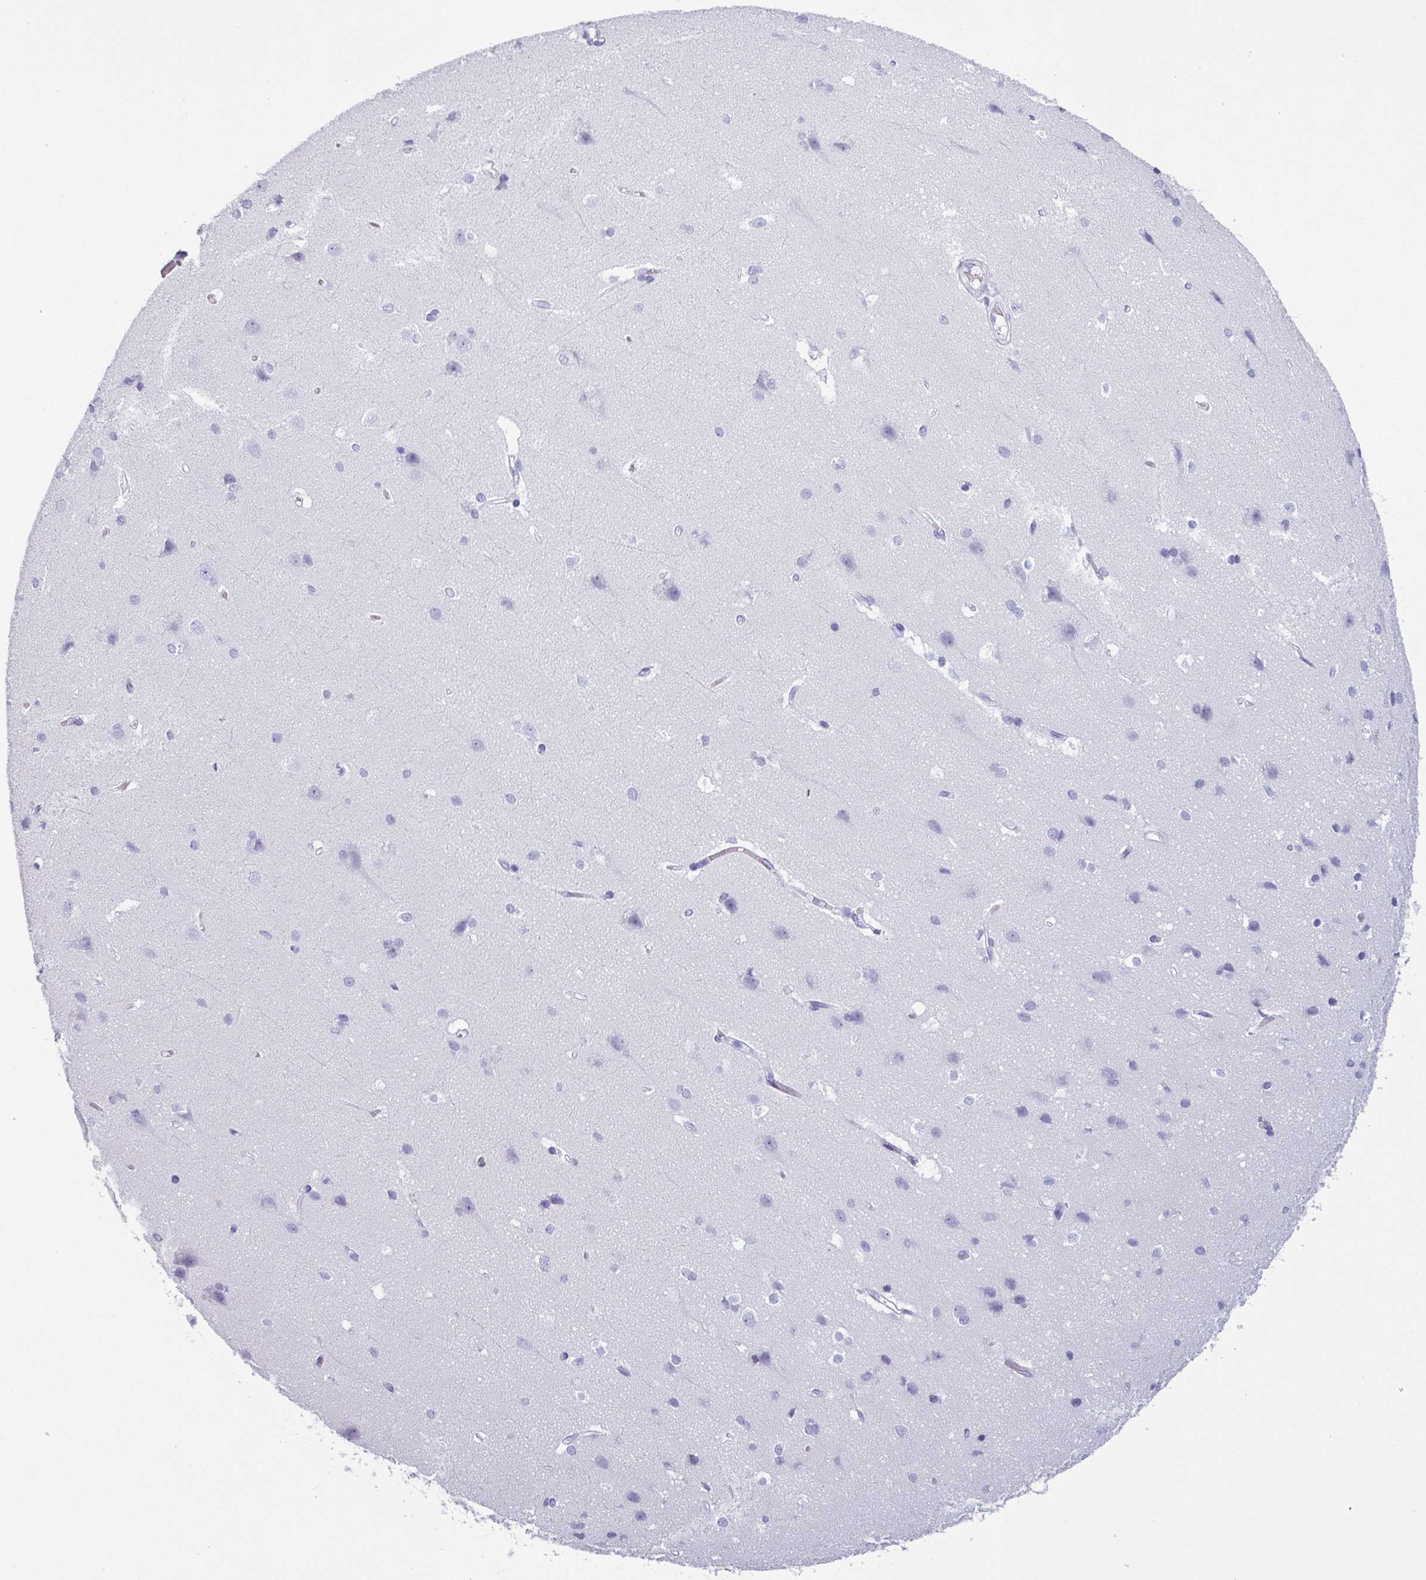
{"staining": {"intensity": "negative", "quantity": "none", "location": "none"}, "tissue": "cerebral cortex", "cell_type": "Endothelial cells", "image_type": "normal", "snomed": [{"axis": "morphology", "description": "Normal tissue, NOS"}, {"axis": "topography", "description": "Cerebral cortex"}], "caption": "IHC histopathology image of normal cerebral cortex stained for a protein (brown), which displays no expression in endothelial cells.", "gene": "CRYBB2", "patient": {"sex": "male", "age": 37}}